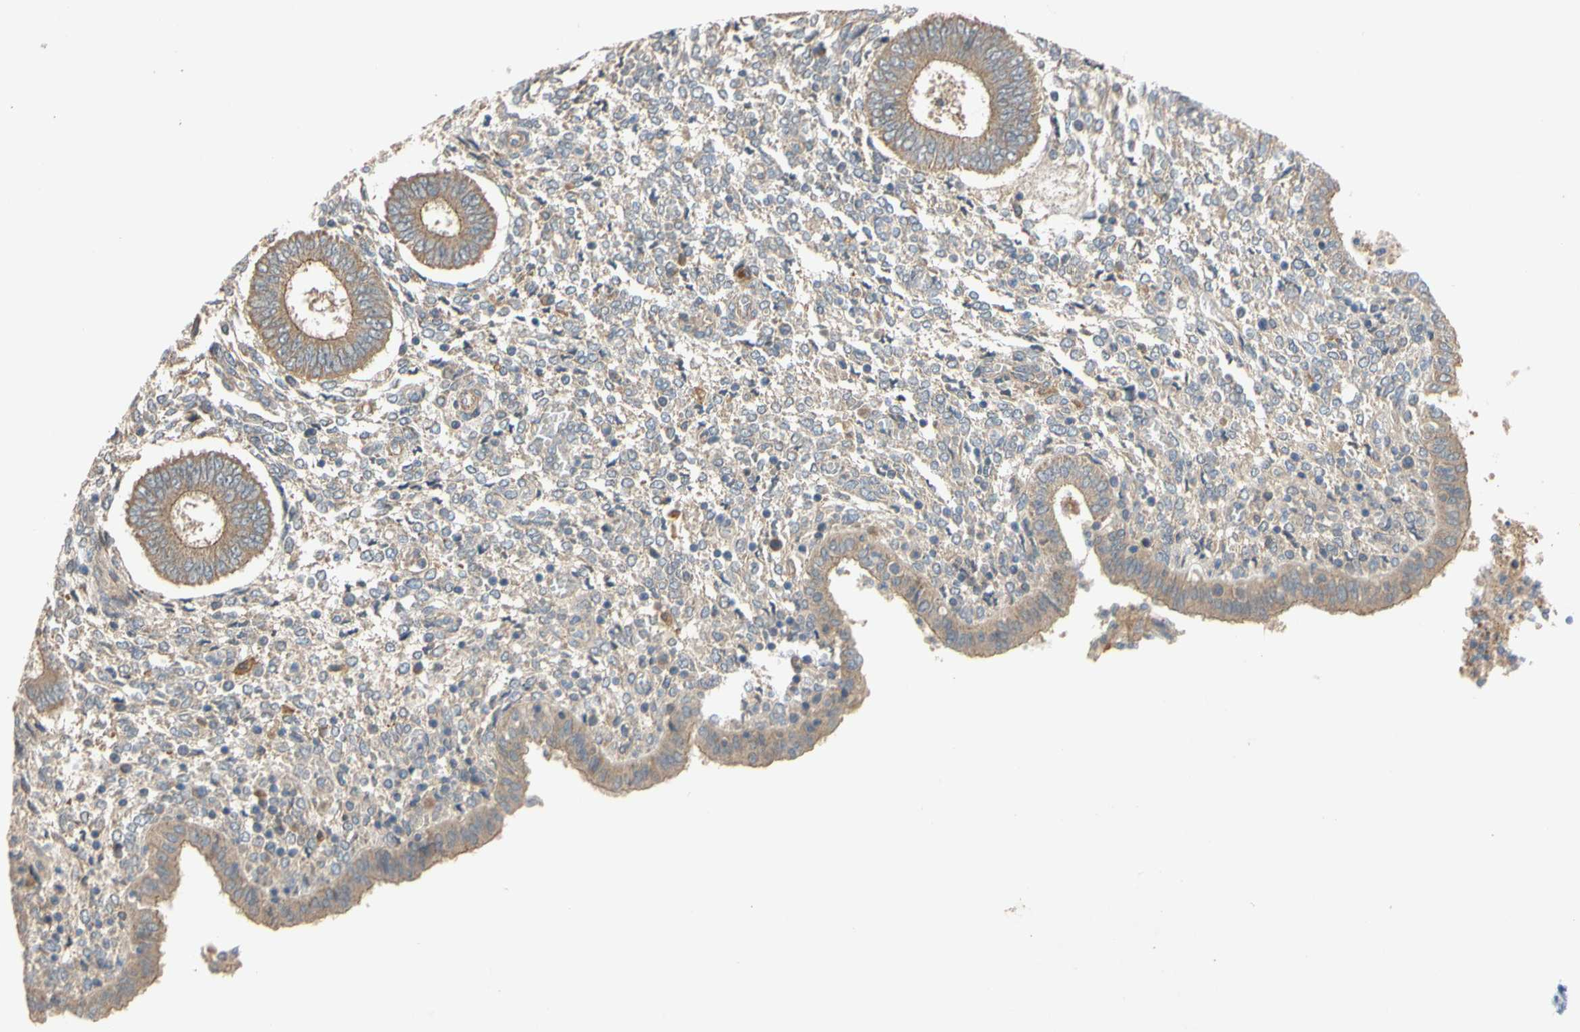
{"staining": {"intensity": "weak", "quantity": "25%-75%", "location": "cytoplasmic/membranous"}, "tissue": "endometrium", "cell_type": "Cells in endometrial stroma", "image_type": "normal", "snomed": [{"axis": "morphology", "description": "Normal tissue, NOS"}, {"axis": "topography", "description": "Endometrium"}], "caption": "Immunohistochemistry micrograph of benign endometrium: endometrium stained using IHC displays low levels of weak protein expression localized specifically in the cytoplasmic/membranous of cells in endometrial stroma, appearing as a cytoplasmic/membranous brown color.", "gene": "MBTPS2", "patient": {"sex": "female", "age": 35}}